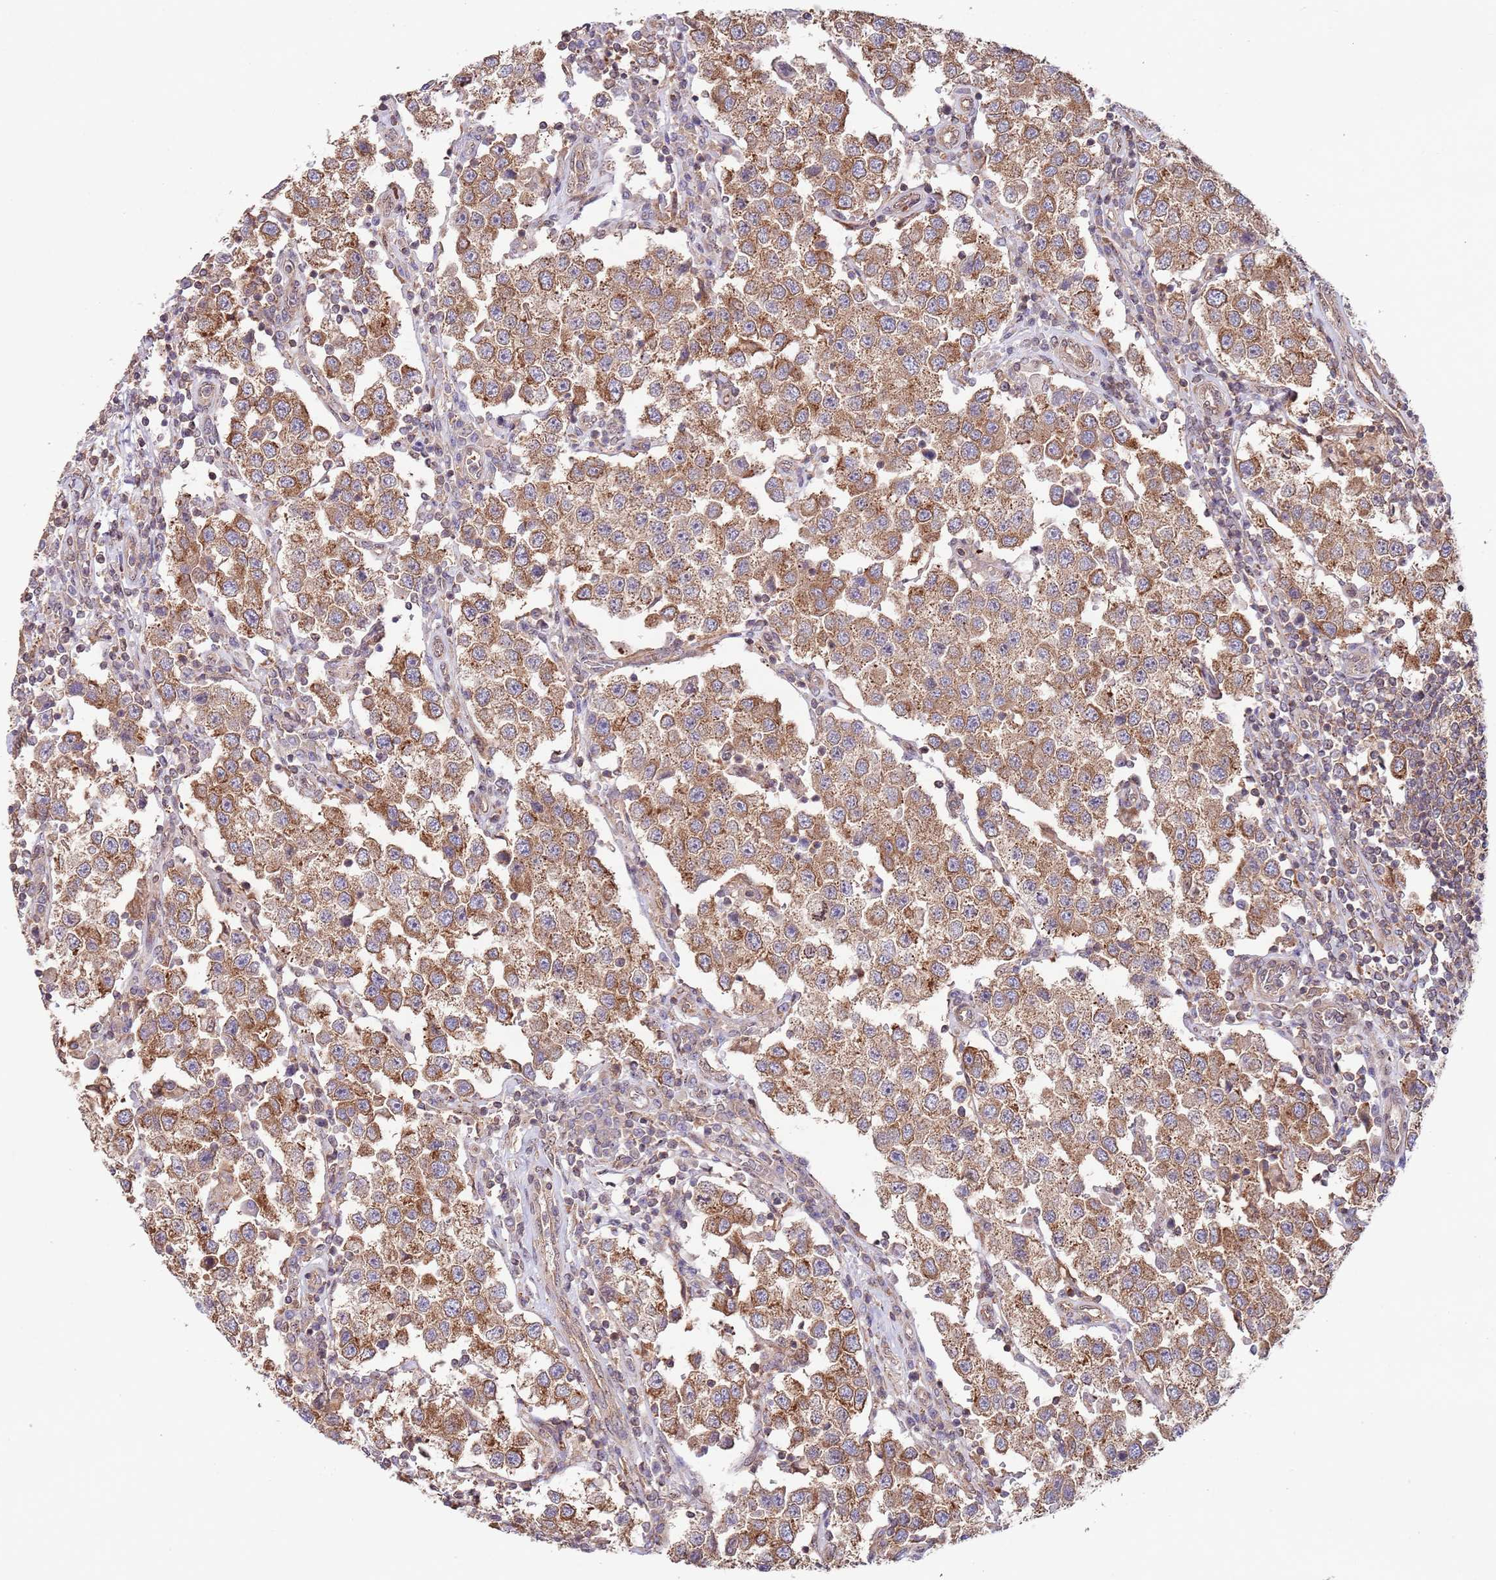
{"staining": {"intensity": "moderate", "quantity": ">75%", "location": "cytoplasmic/membranous"}, "tissue": "testis cancer", "cell_type": "Tumor cells", "image_type": "cancer", "snomed": [{"axis": "morphology", "description": "Seminoma, NOS"}, {"axis": "topography", "description": "Testis"}], "caption": "Immunohistochemistry (IHC) of testis cancer (seminoma) reveals medium levels of moderate cytoplasmic/membranous staining in approximately >75% of tumor cells.", "gene": "RNF19B", "patient": {"sex": "male", "age": 37}}